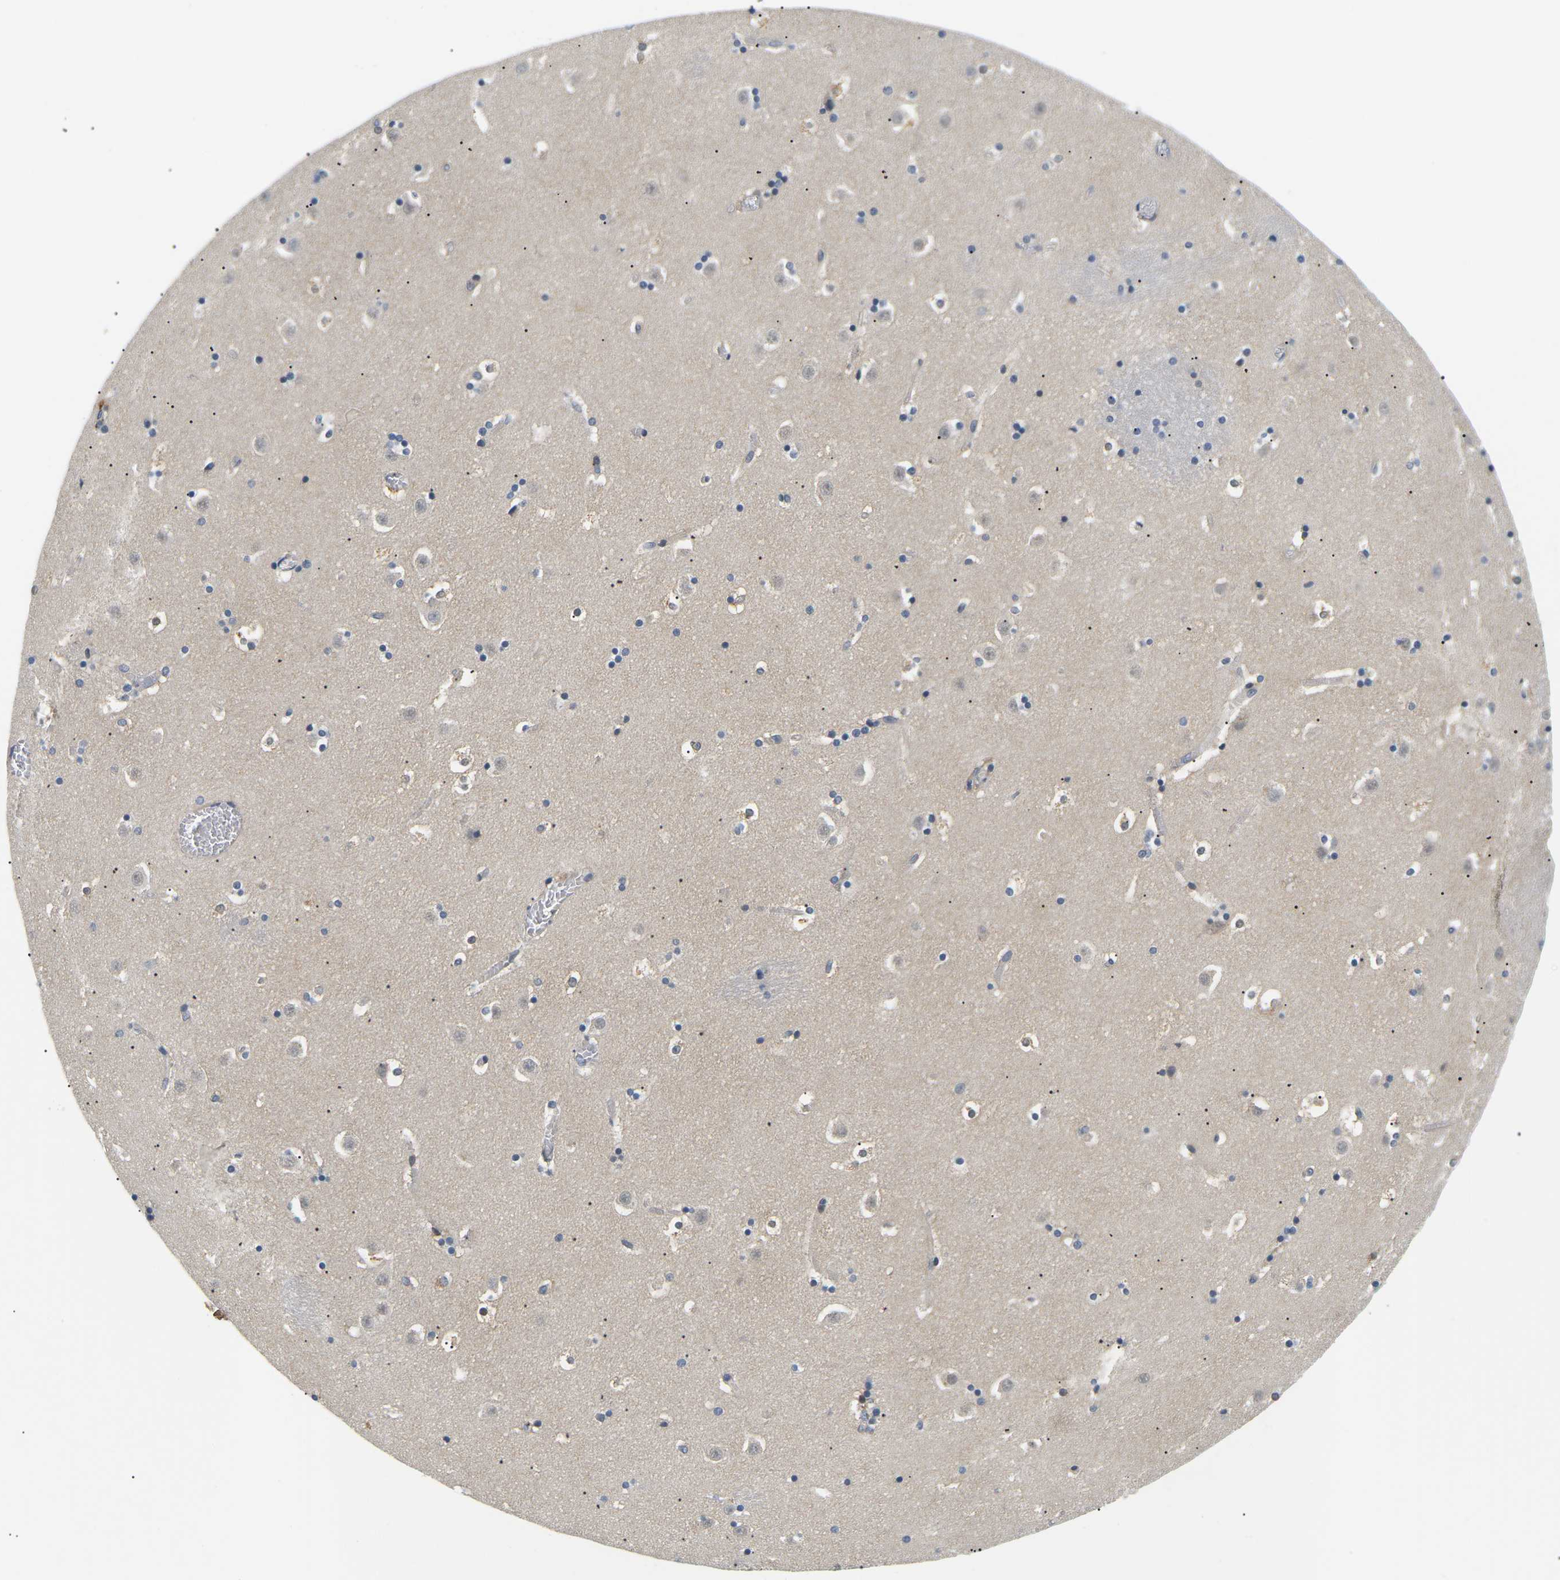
{"staining": {"intensity": "moderate", "quantity": "<25%", "location": "cytoplasmic/membranous"}, "tissue": "caudate", "cell_type": "Glial cells", "image_type": "normal", "snomed": [{"axis": "morphology", "description": "Normal tissue, NOS"}, {"axis": "topography", "description": "Lateral ventricle wall"}], "caption": "This histopathology image reveals immunohistochemistry (IHC) staining of benign caudate, with low moderate cytoplasmic/membranous positivity in approximately <25% of glial cells.", "gene": "EVA1C", "patient": {"sex": "male", "age": 45}}